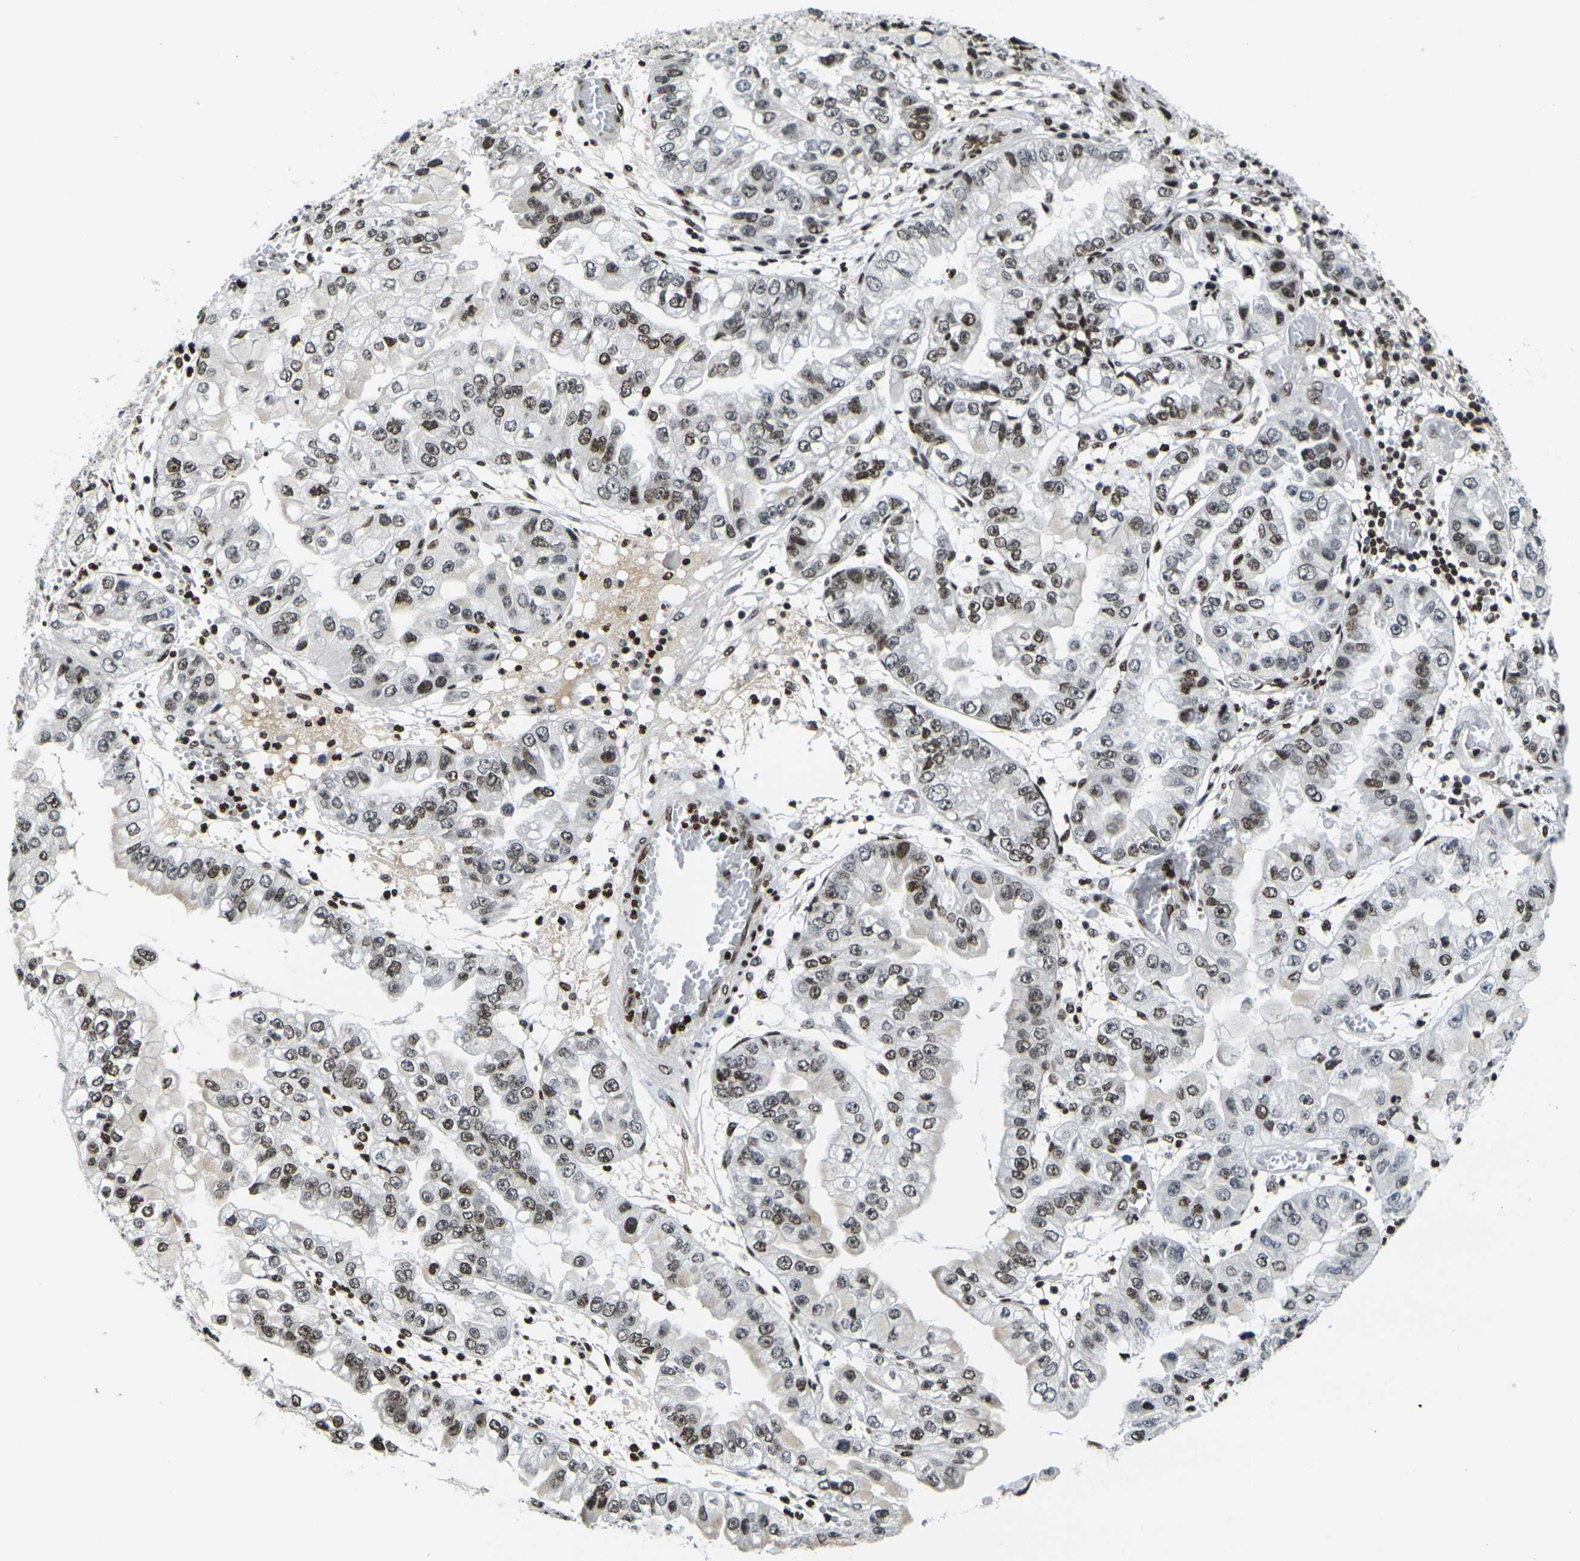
{"staining": {"intensity": "moderate", "quantity": "25%-75%", "location": "nuclear"}, "tissue": "liver cancer", "cell_type": "Tumor cells", "image_type": "cancer", "snomed": [{"axis": "morphology", "description": "Cholangiocarcinoma"}, {"axis": "topography", "description": "Liver"}], "caption": "A medium amount of moderate nuclear staining is appreciated in about 25%-75% of tumor cells in liver cholangiocarcinoma tissue. Using DAB (3,3'-diaminobenzidine) (brown) and hematoxylin (blue) stains, captured at high magnification using brightfield microscopy.", "gene": "H1-10", "patient": {"sex": "female", "age": 79}}